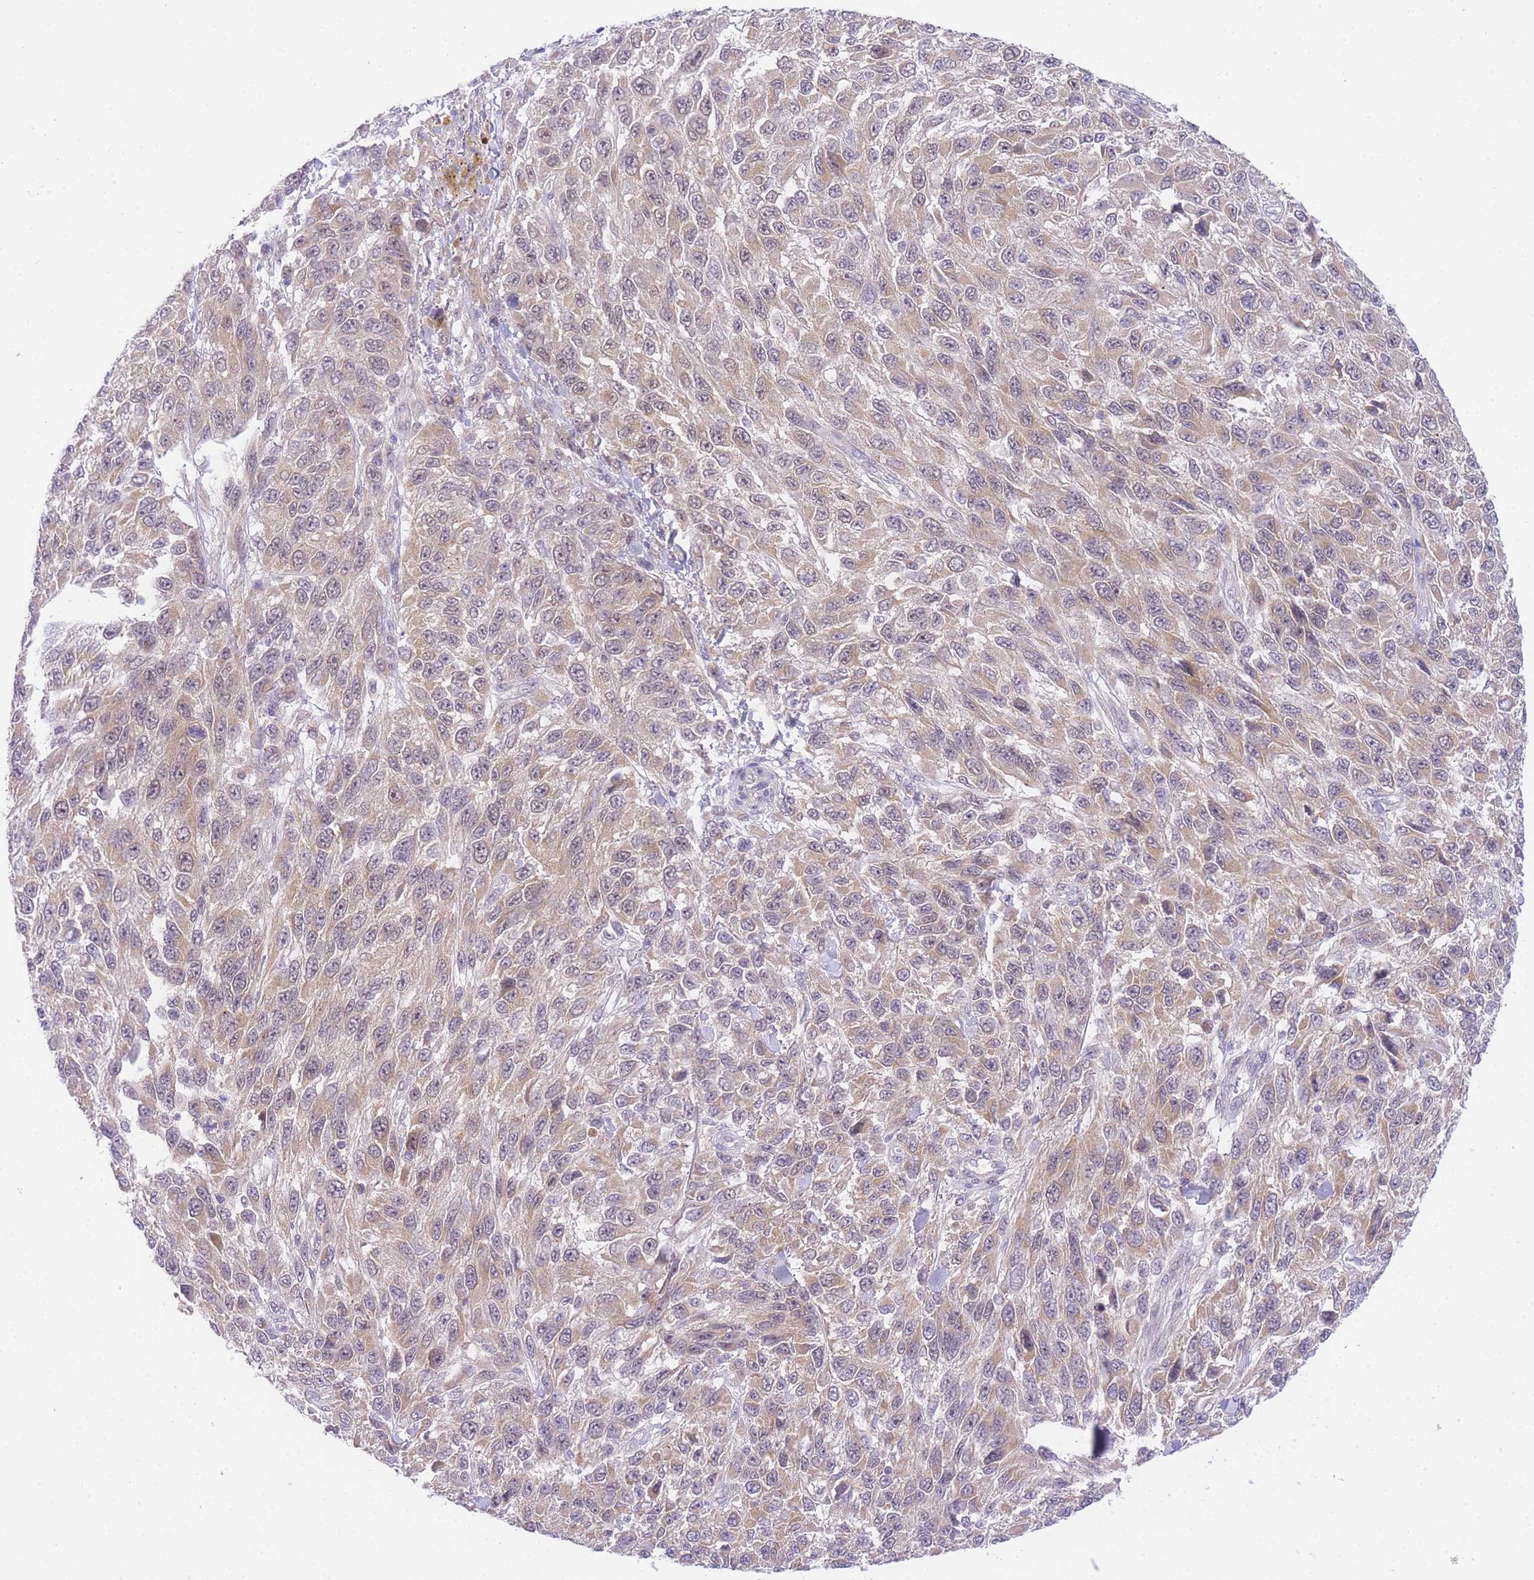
{"staining": {"intensity": "weak", "quantity": "25%-75%", "location": "cytoplasmic/membranous"}, "tissue": "melanoma", "cell_type": "Tumor cells", "image_type": "cancer", "snomed": [{"axis": "morphology", "description": "Malignant melanoma, NOS"}, {"axis": "topography", "description": "Skin"}], "caption": "Protein analysis of malignant melanoma tissue demonstrates weak cytoplasmic/membranous expression in approximately 25%-75% of tumor cells.", "gene": "SLC25A33", "patient": {"sex": "female", "age": 96}}